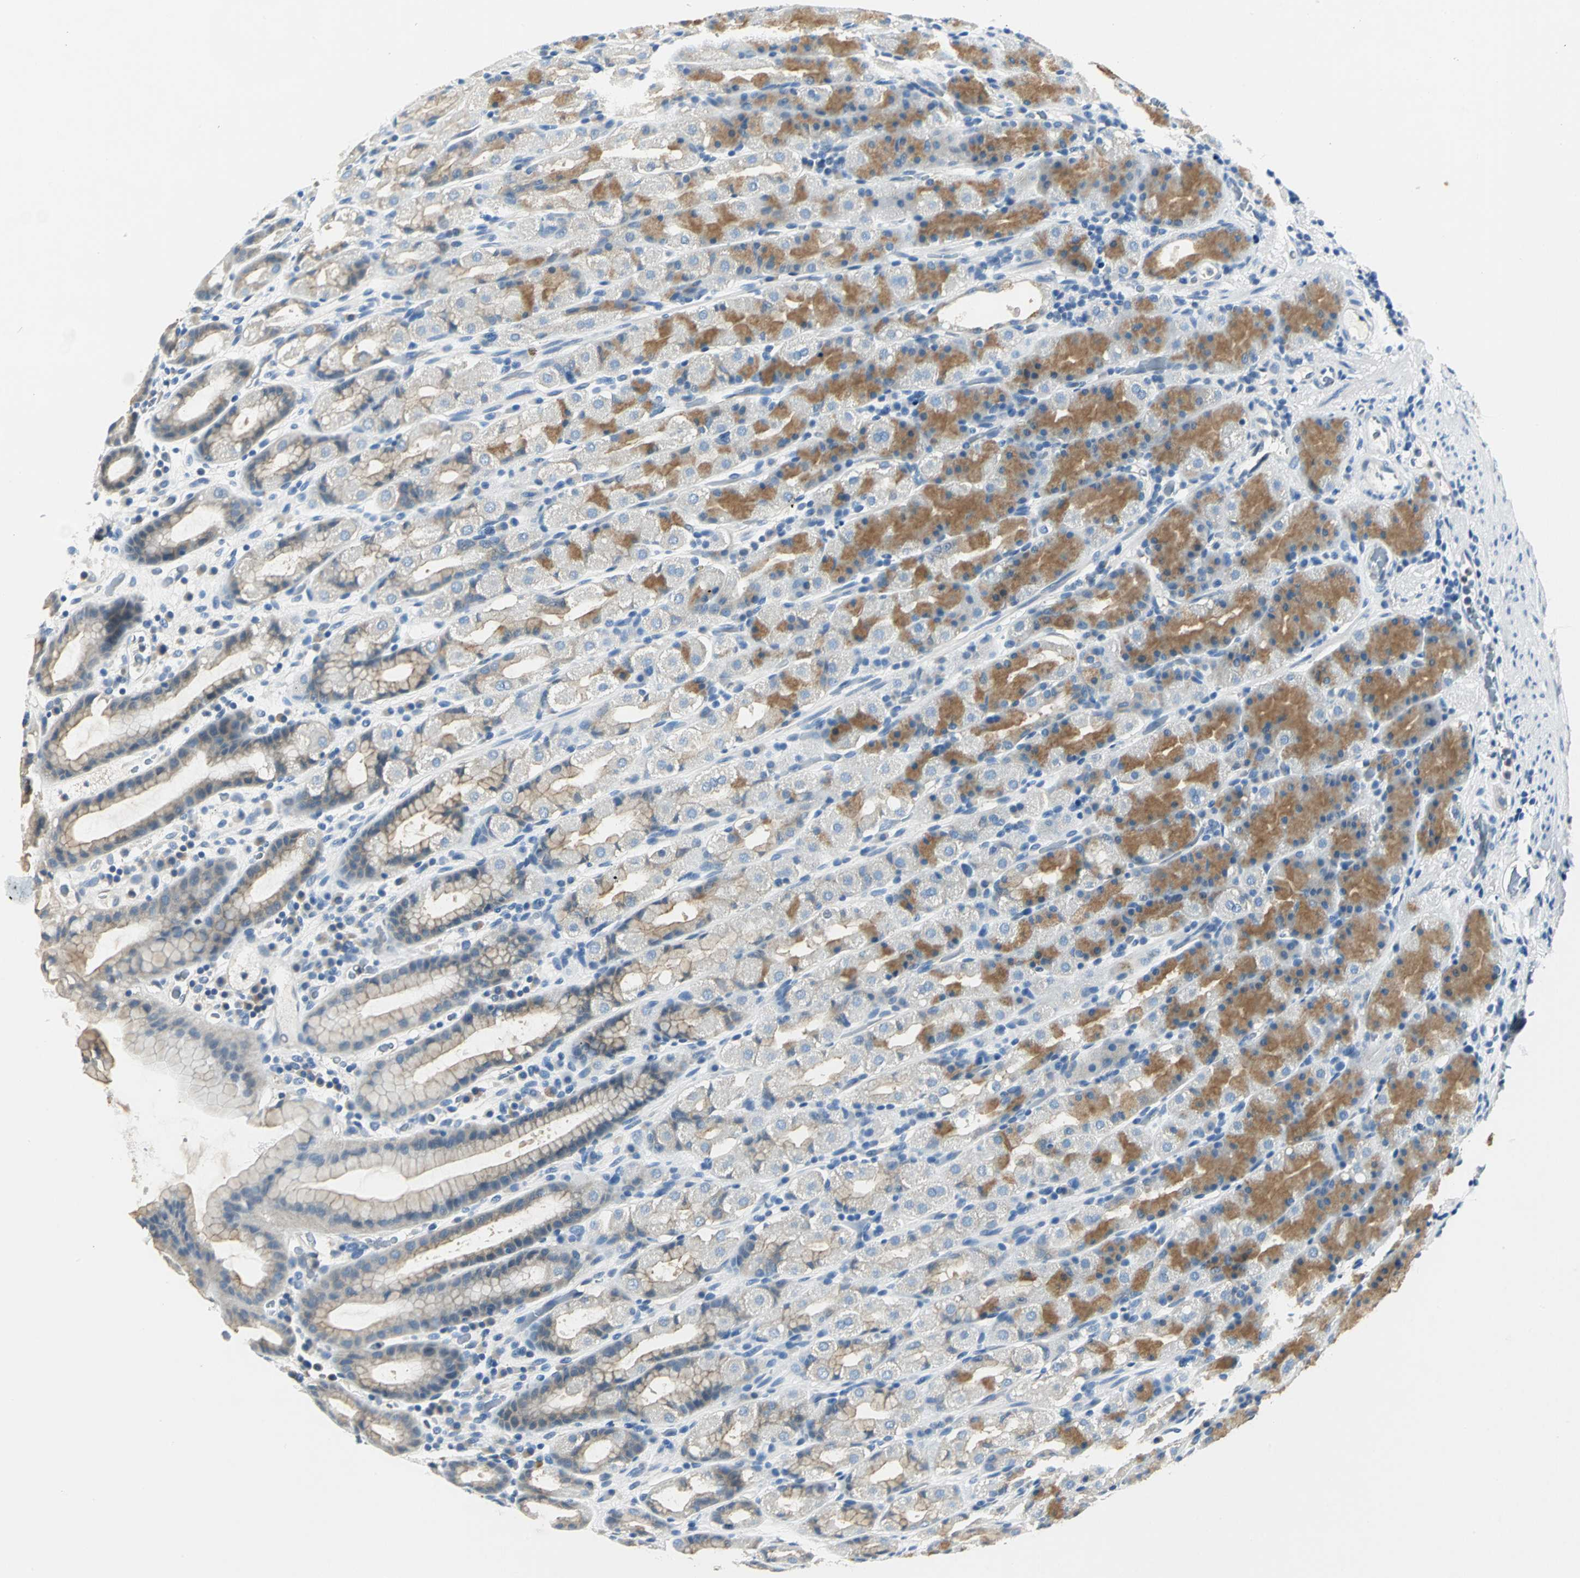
{"staining": {"intensity": "moderate", "quantity": "25%-75%", "location": "cytoplasmic/membranous"}, "tissue": "stomach", "cell_type": "Glandular cells", "image_type": "normal", "snomed": [{"axis": "morphology", "description": "Normal tissue, NOS"}, {"axis": "topography", "description": "Stomach, upper"}], "caption": "Brown immunohistochemical staining in benign stomach shows moderate cytoplasmic/membranous staining in about 25%-75% of glandular cells. (brown staining indicates protein expression, while blue staining denotes nuclei).", "gene": "RIPOR1", "patient": {"sex": "male", "age": 68}}